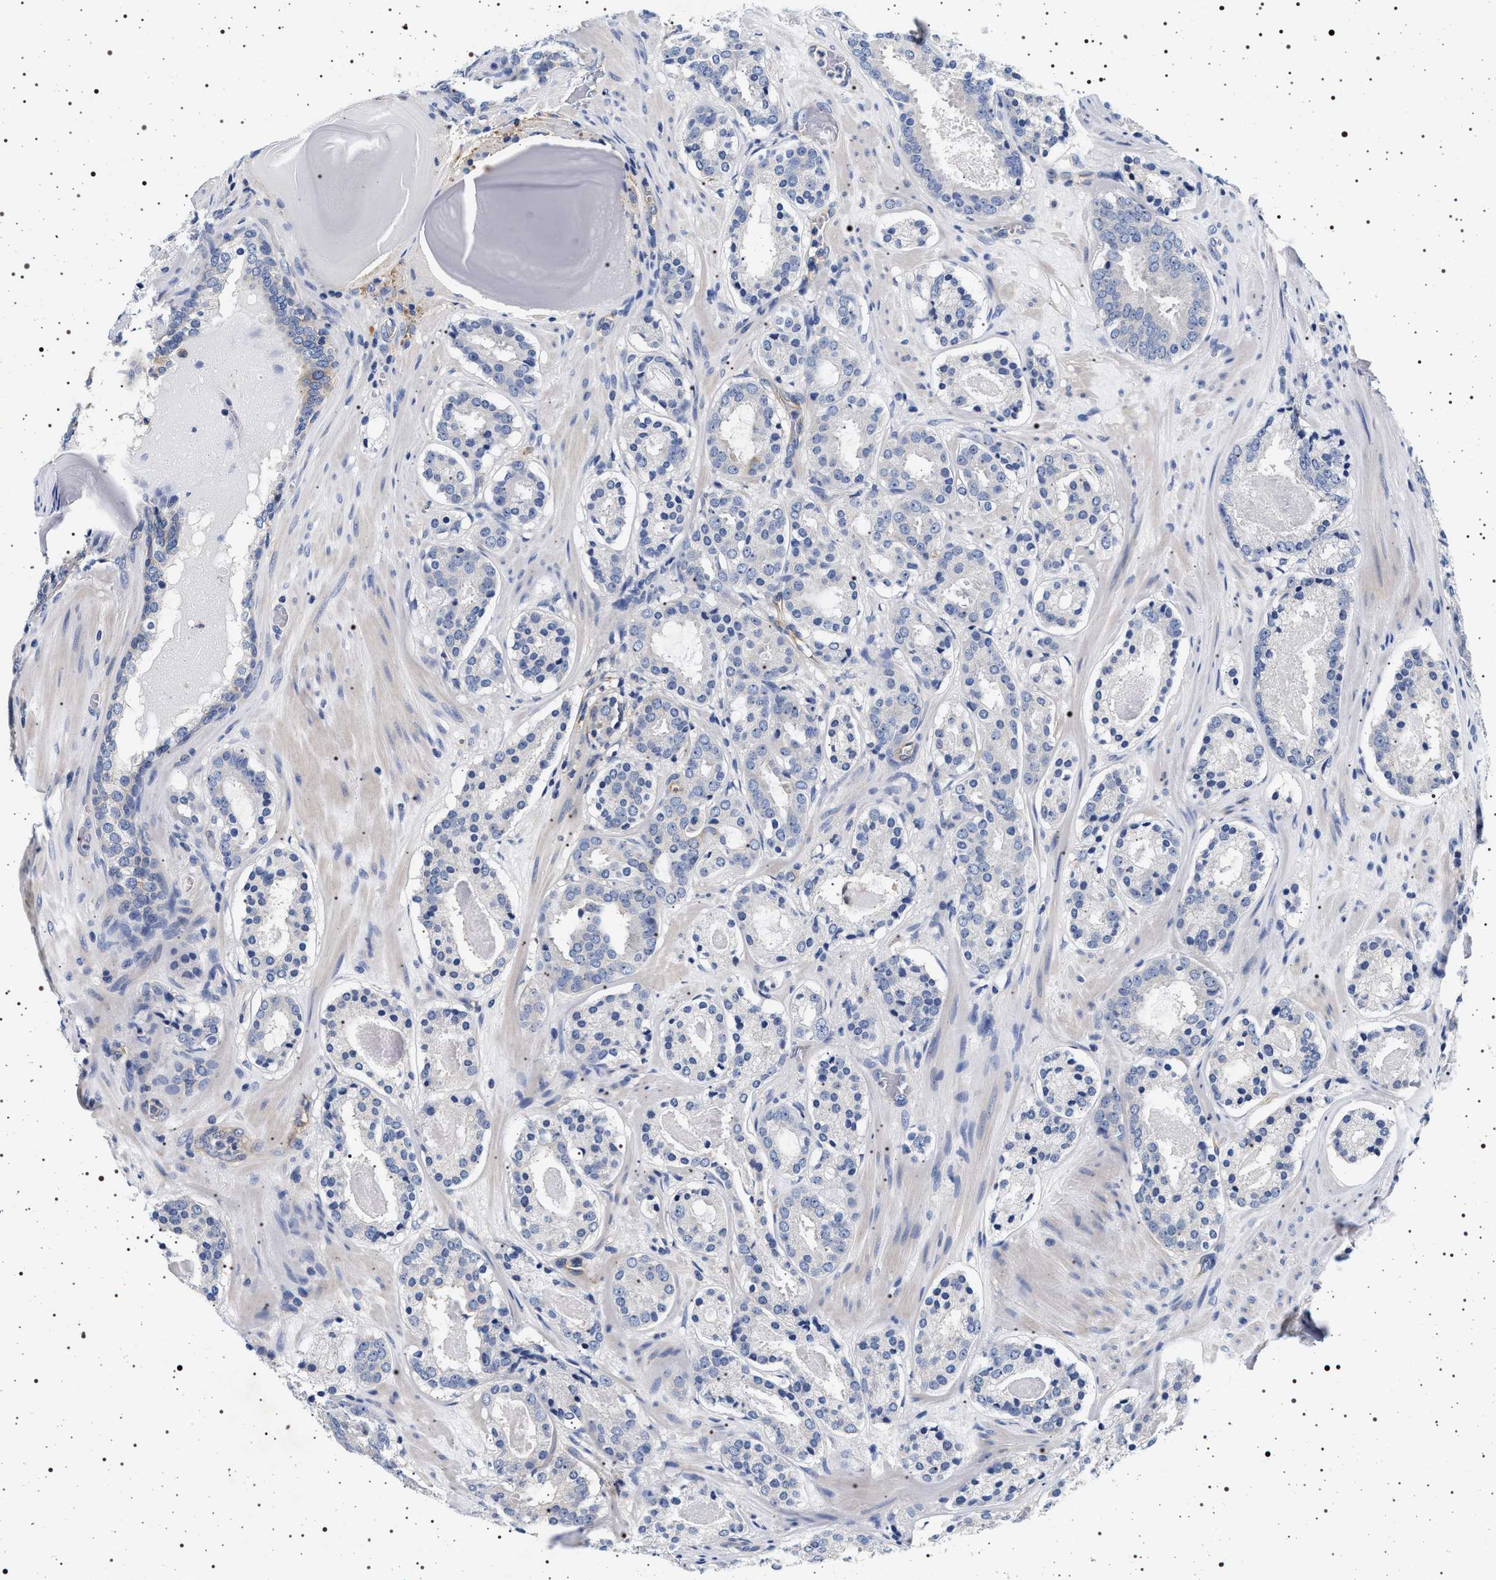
{"staining": {"intensity": "negative", "quantity": "none", "location": "none"}, "tissue": "prostate cancer", "cell_type": "Tumor cells", "image_type": "cancer", "snomed": [{"axis": "morphology", "description": "Adenocarcinoma, Low grade"}, {"axis": "topography", "description": "Prostate"}], "caption": "There is no significant staining in tumor cells of prostate cancer.", "gene": "HSD17B1", "patient": {"sex": "male", "age": 69}}